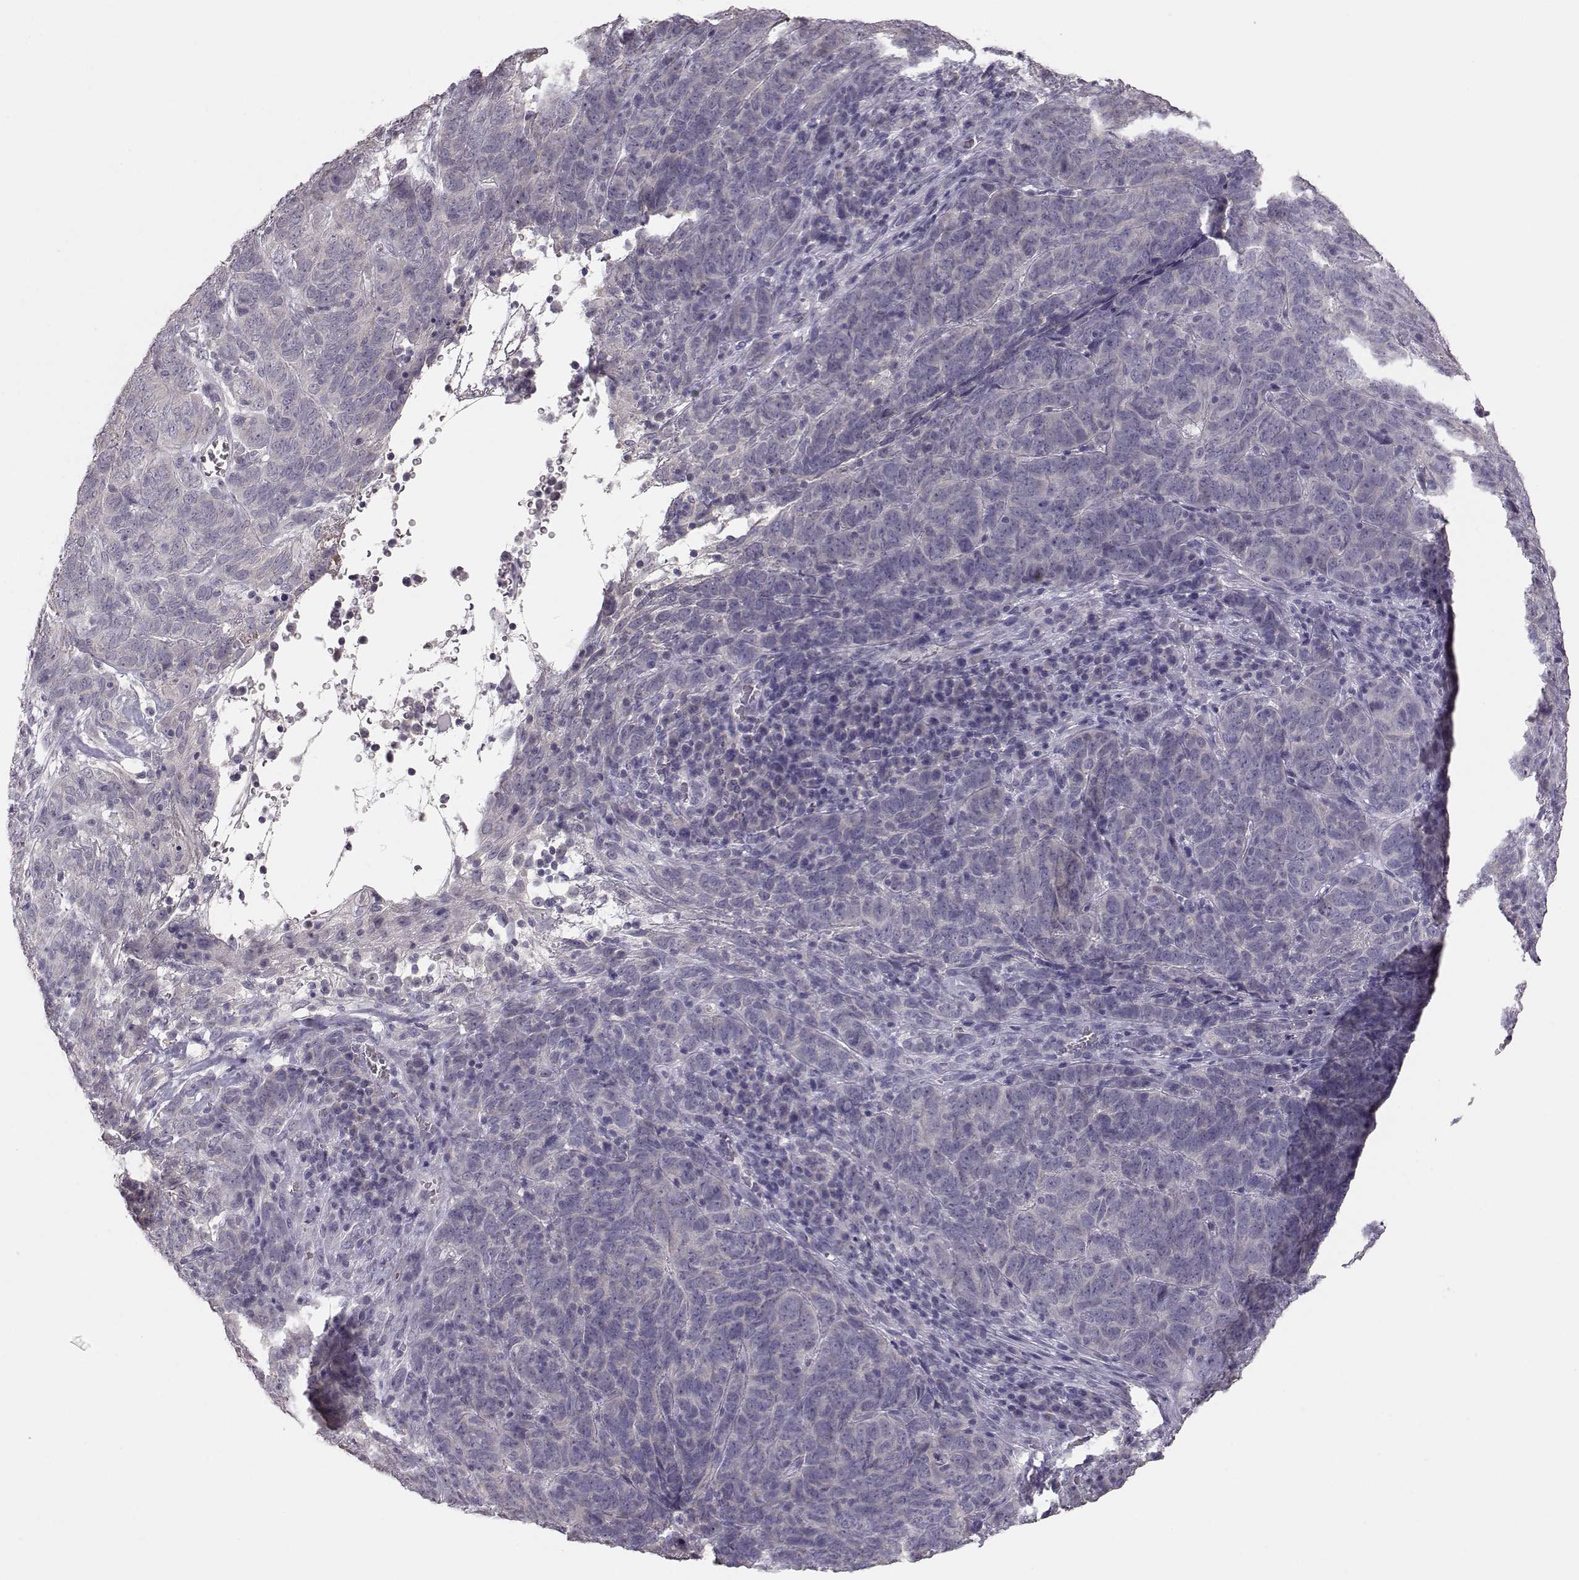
{"staining": {"intensity": "negative", "quantity": "none", "location": "none"}, "tissue": "skin cancer", "cell_type": "Tumor cells", "image_type": "cancer", "snomed": [{"axis": "morphology", "description": "Squamous cell carcinoma, NOS"}, {"axis": "topography", "description": "Skin"}, {"axis": "topography", "description": "Anal"}], "caption": "Immunohistochemical staining of human skin cancer demonstrates no significant expression in tumor cells. (Brightfield microscopy of DAB (3,3'-diaminobenzidine) immunohistochemistry (IHC) at high magnification).", "gene": "BFSP2", "patient": {"sex": "female", "age": 51}}